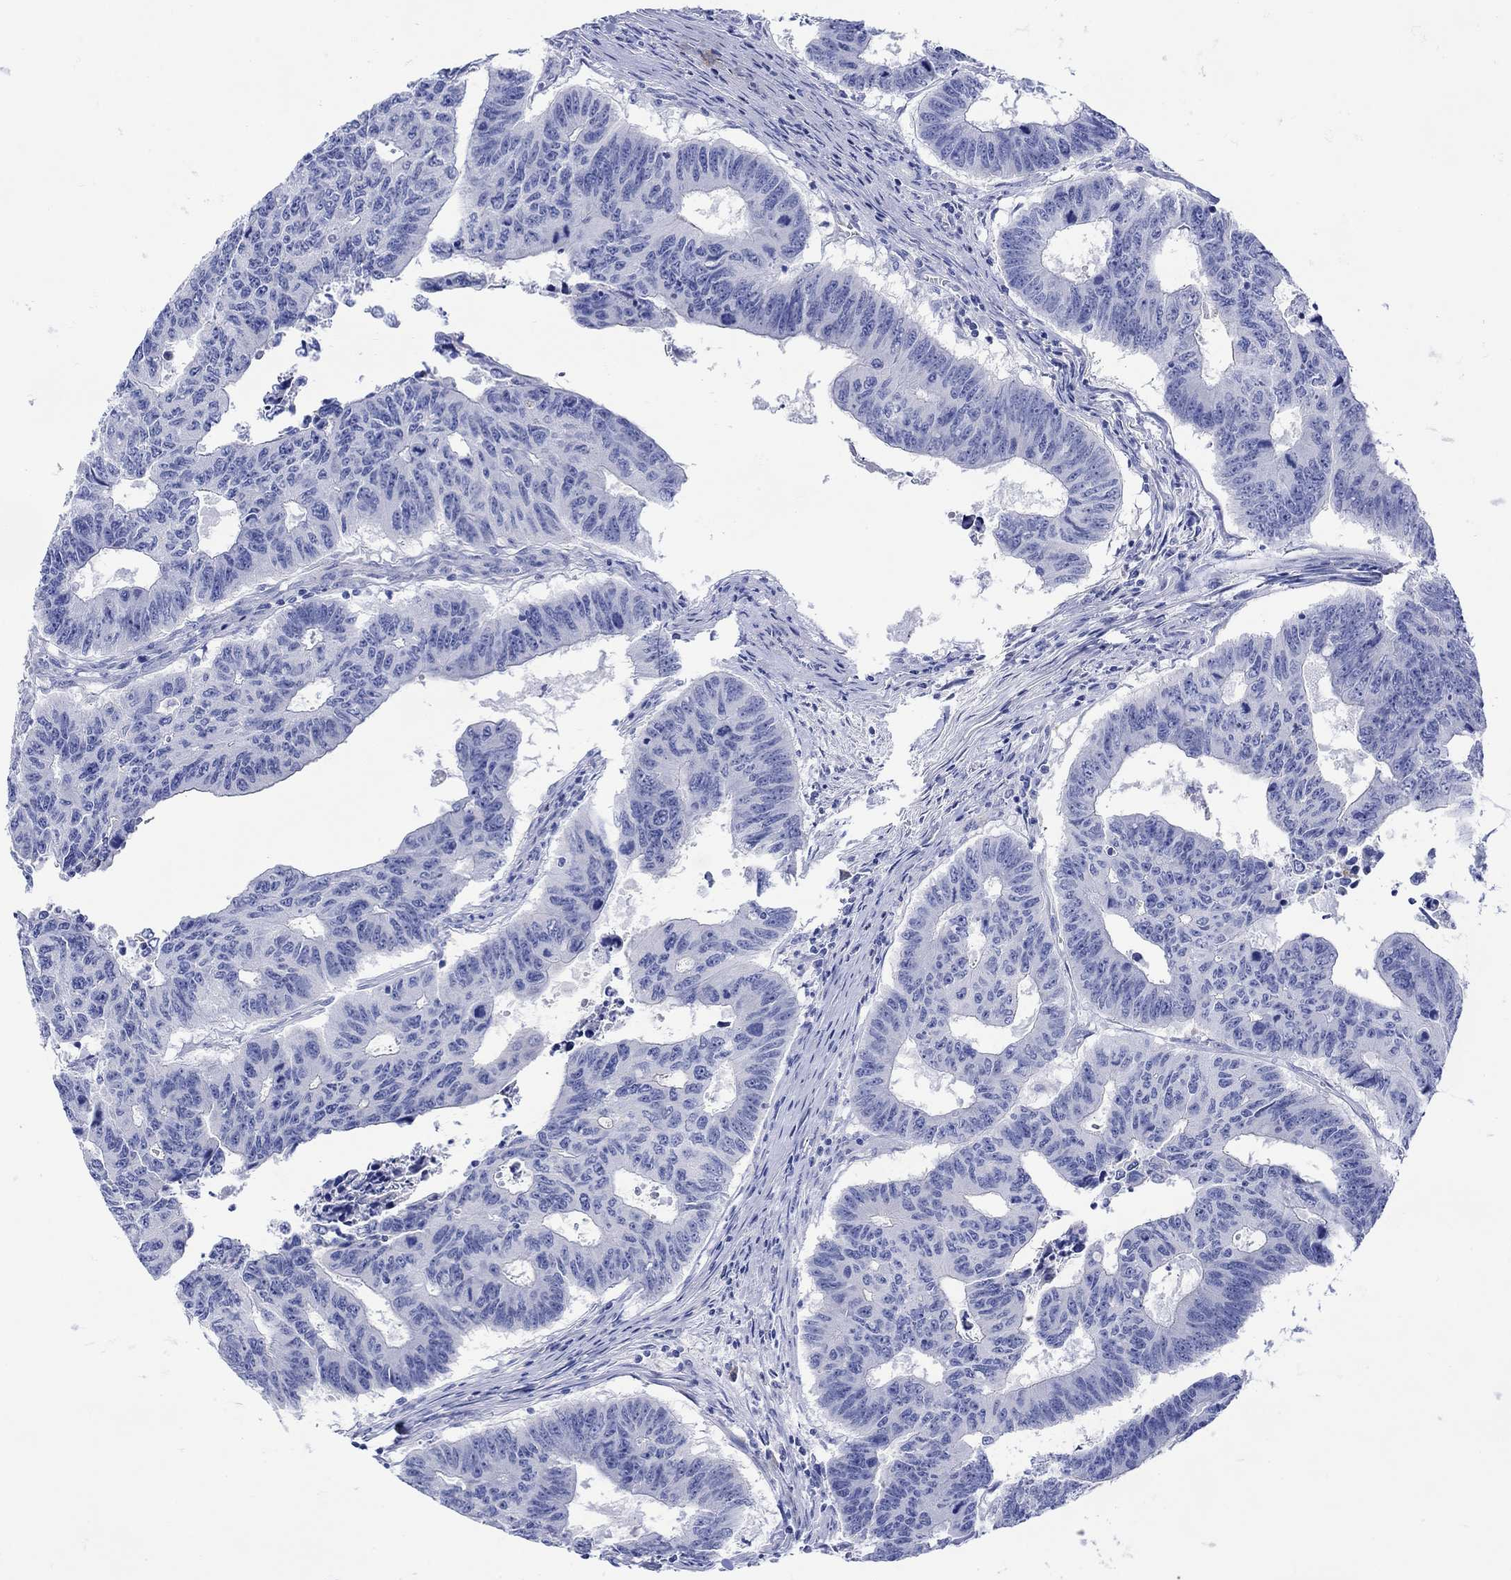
{"staining": {"intensity": "negative", "quantity": "none", "location": "none"}, "tissue": "colorectal cancer", "cell_type": "Tumor cells", "image_type": "cancer", "snomed": [{"axis": "morphology", "description": "Adenocarcinoma, NOS"}, {"axis": "topography", "description": "Appendix"}, {"axis": "topography", "description": "Colon"}, {"axis": "topography", "description": "Cecum"}, {"axis": "topography", "description": "Colon asc"}], "caption": "Colorectal cancer (adenocarcinoma) stained for a protein using immunohistochemistry shows no positivity tumor cells.", "gene": "ANKMY1", "patient": {"sex": "female", "age": 85}}